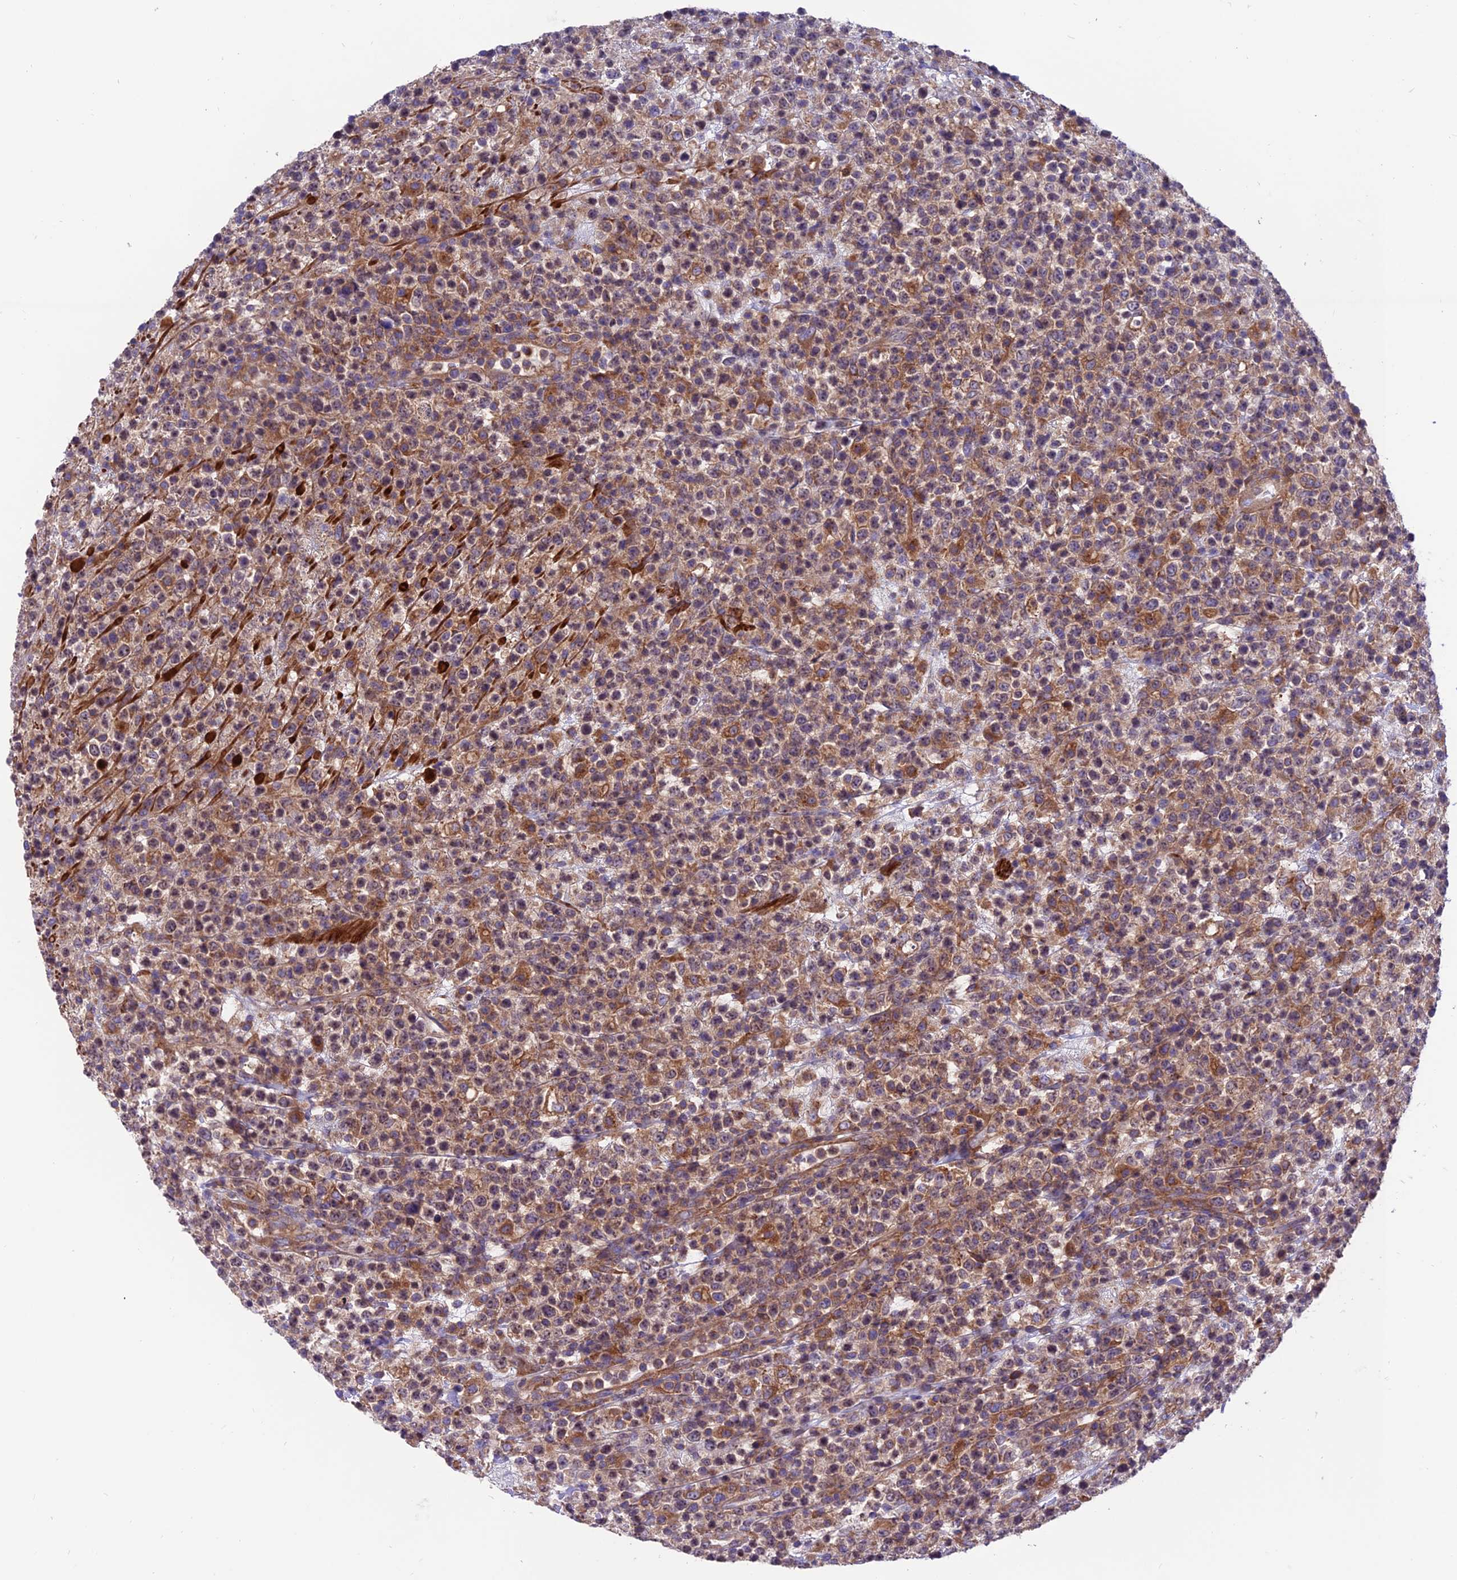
{"staining": {"intensity": "moderate", "quantity": ">75%", "location": "cytoplasmic/membranous"}, "tissue": "lymphoma", "cell_type": "Tumor cells", "image_type": "cancer", "snomed": [{"axis": "morphology", "description": "Malignant lymphoma, non-Hodgkin's type, High grade"}, {"axis": "topography", "description": "Colon"}], "caption": "Malignant lymphoma, non-Hodgkin's type (high-grade) stained with a protein marker shows moderate staining in tumor cells.", "gene": "VPS16", "patient": {"sex": "female", "age": 53}}